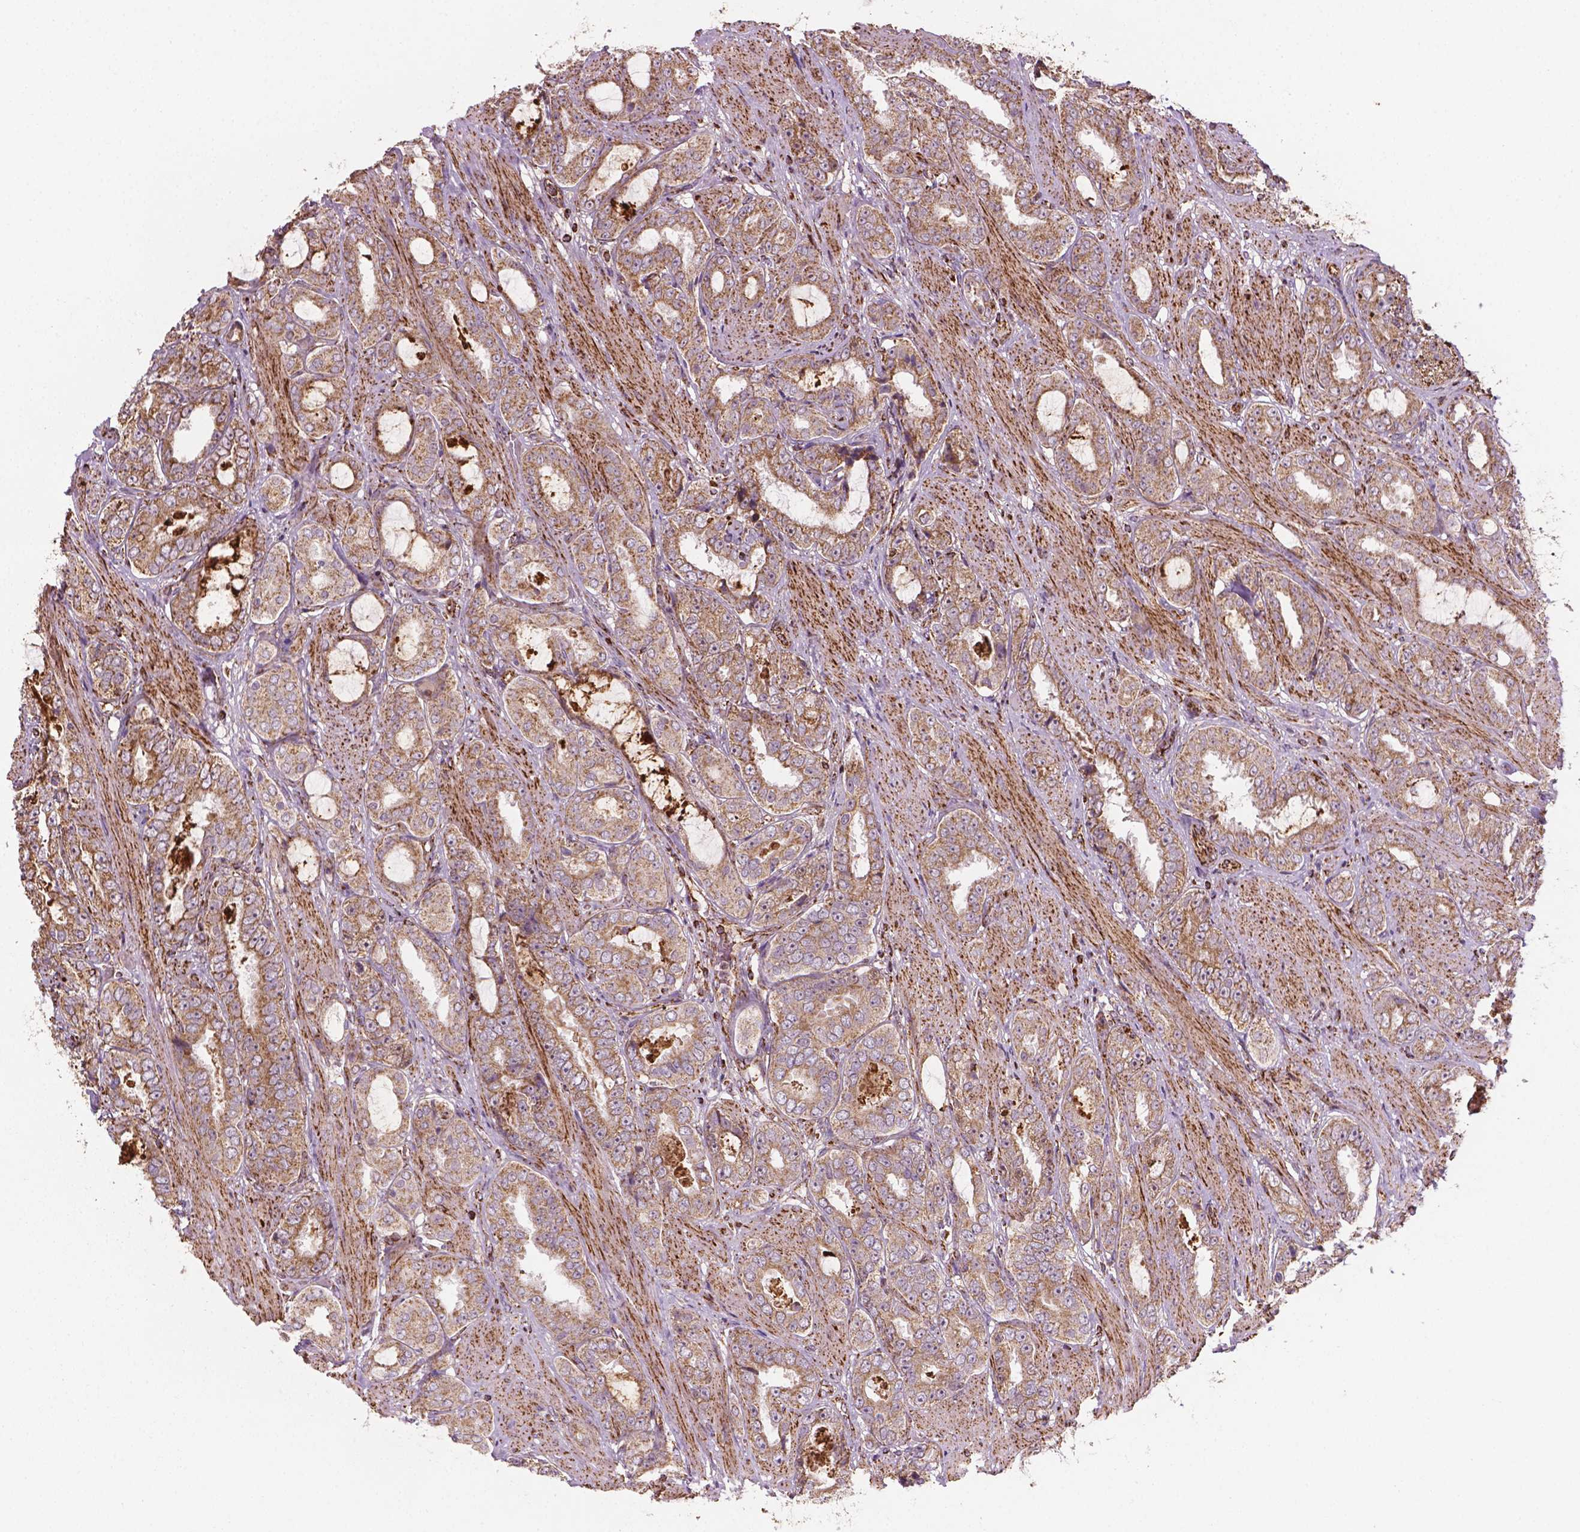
{"staining": {"intensity": "weak", "quantity": ">75%", "location": "cytoplasmic/membranous"}, "tissue": "prostate cancer", "cell_type": "Tumor cells", "image_type": "cancer", "snomed": [{"axis": "morphology", "description": "Adenocarcinoma, High grade"}, {"axis": "topography", "description": "Prostate"}], "caption": "The image displays immunohistochemical staining of high-grade adenocarcinoma (prostate). There is weak cytoplasmic/membranous positivity is present in about >75% of tumor cells.", "gene": "HS3ST3A1", "patient": {"sex": "male", "age": 63}}